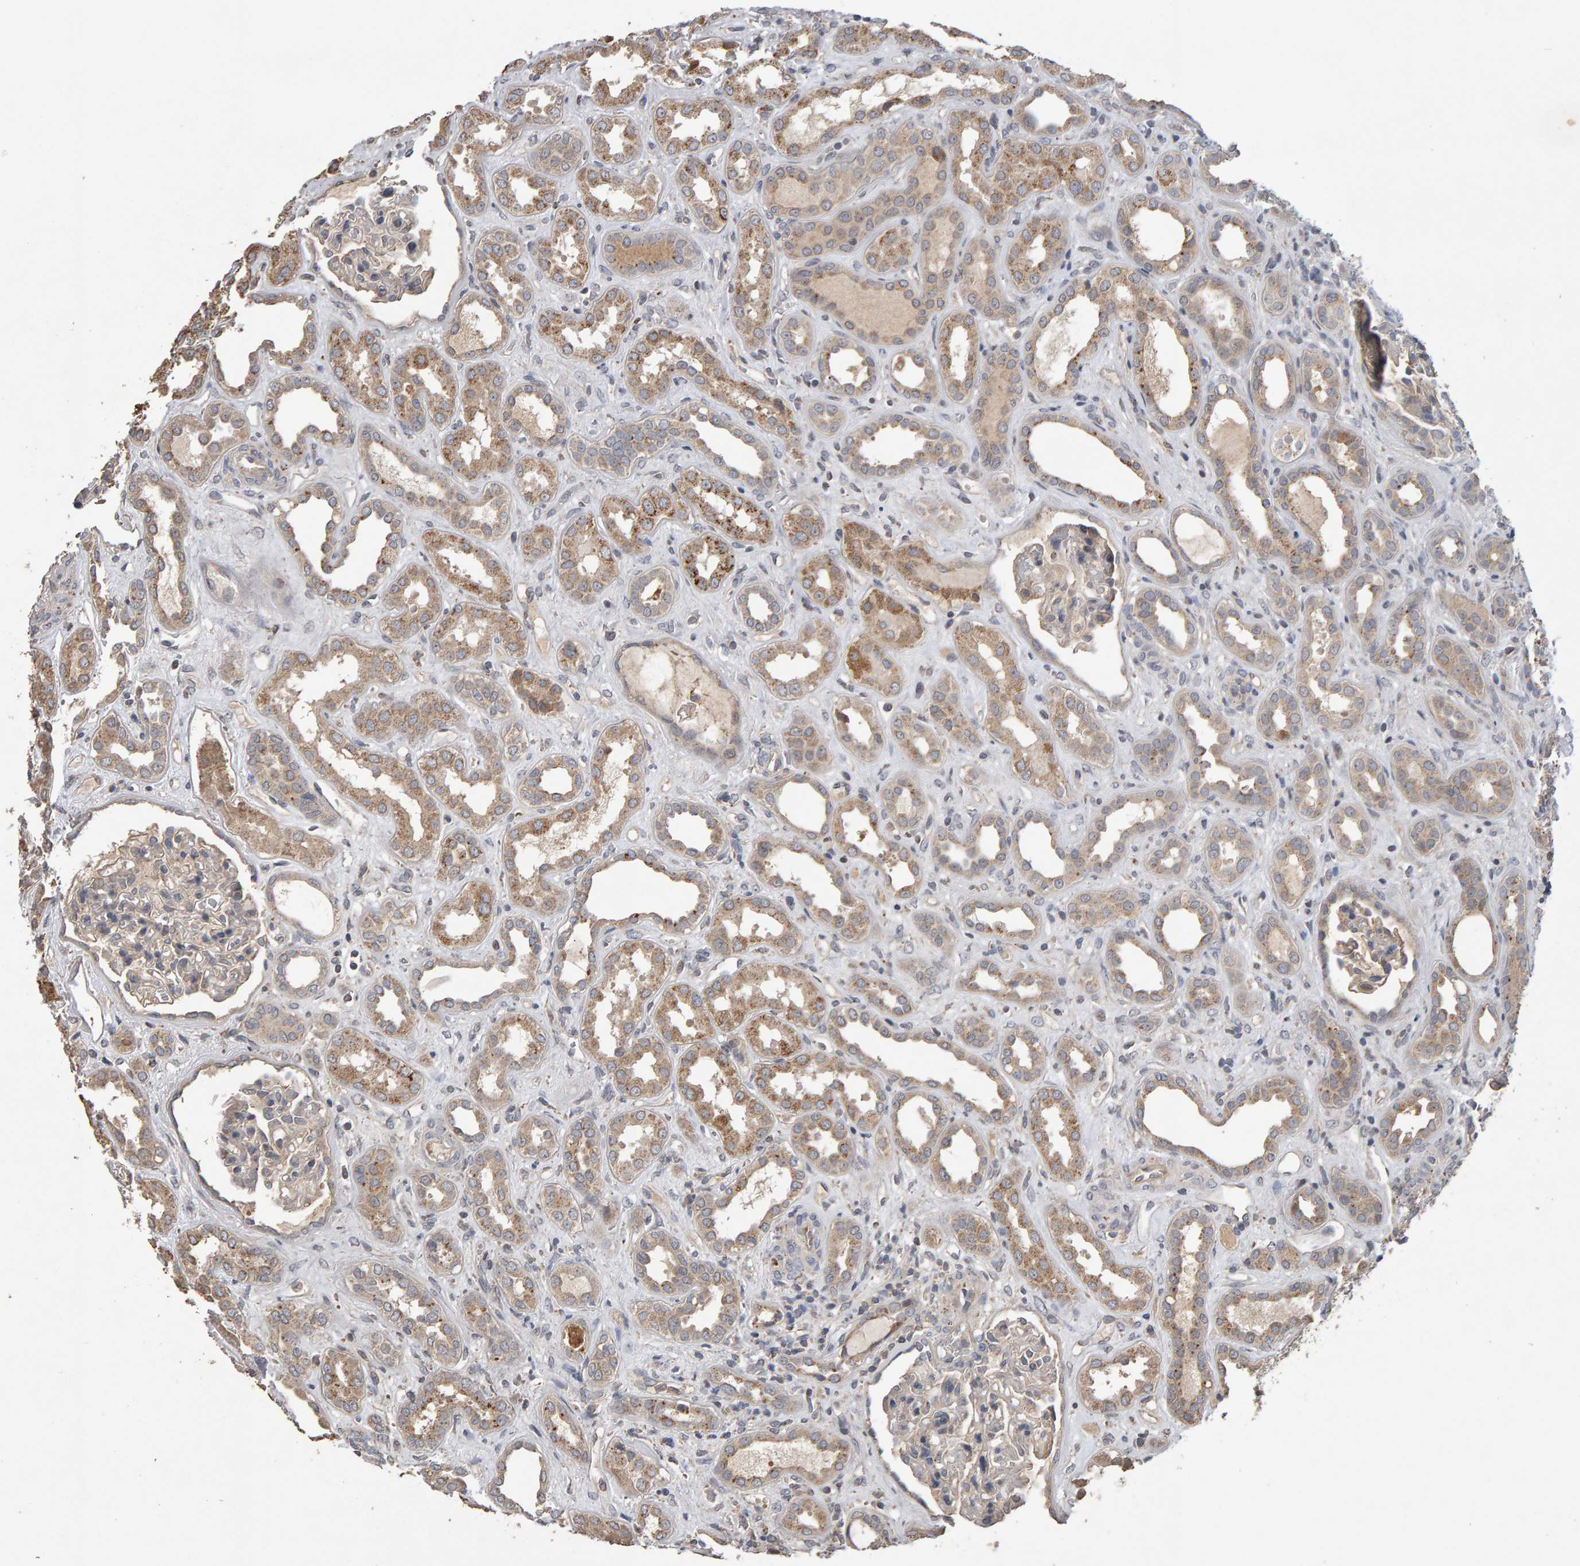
{"staining": {"intensity": "negative", "quantity": "none", "location": "none"}, "tissue": "kidney", "cell_type": "Cells in glomeruli", "image_type": "normal", "snomed": [{"axis": "morphology", "description": "Normal tissue, NOS"}, {"axis": "topography", "description": "Kidney"}], "caption": "IHC image of unremarkable kidney: kidney stained with DAB reveals no significant protein staining in cells in glomeruli.", "gene": "COASY", "patient": {"sex": "male", "age": 59}}